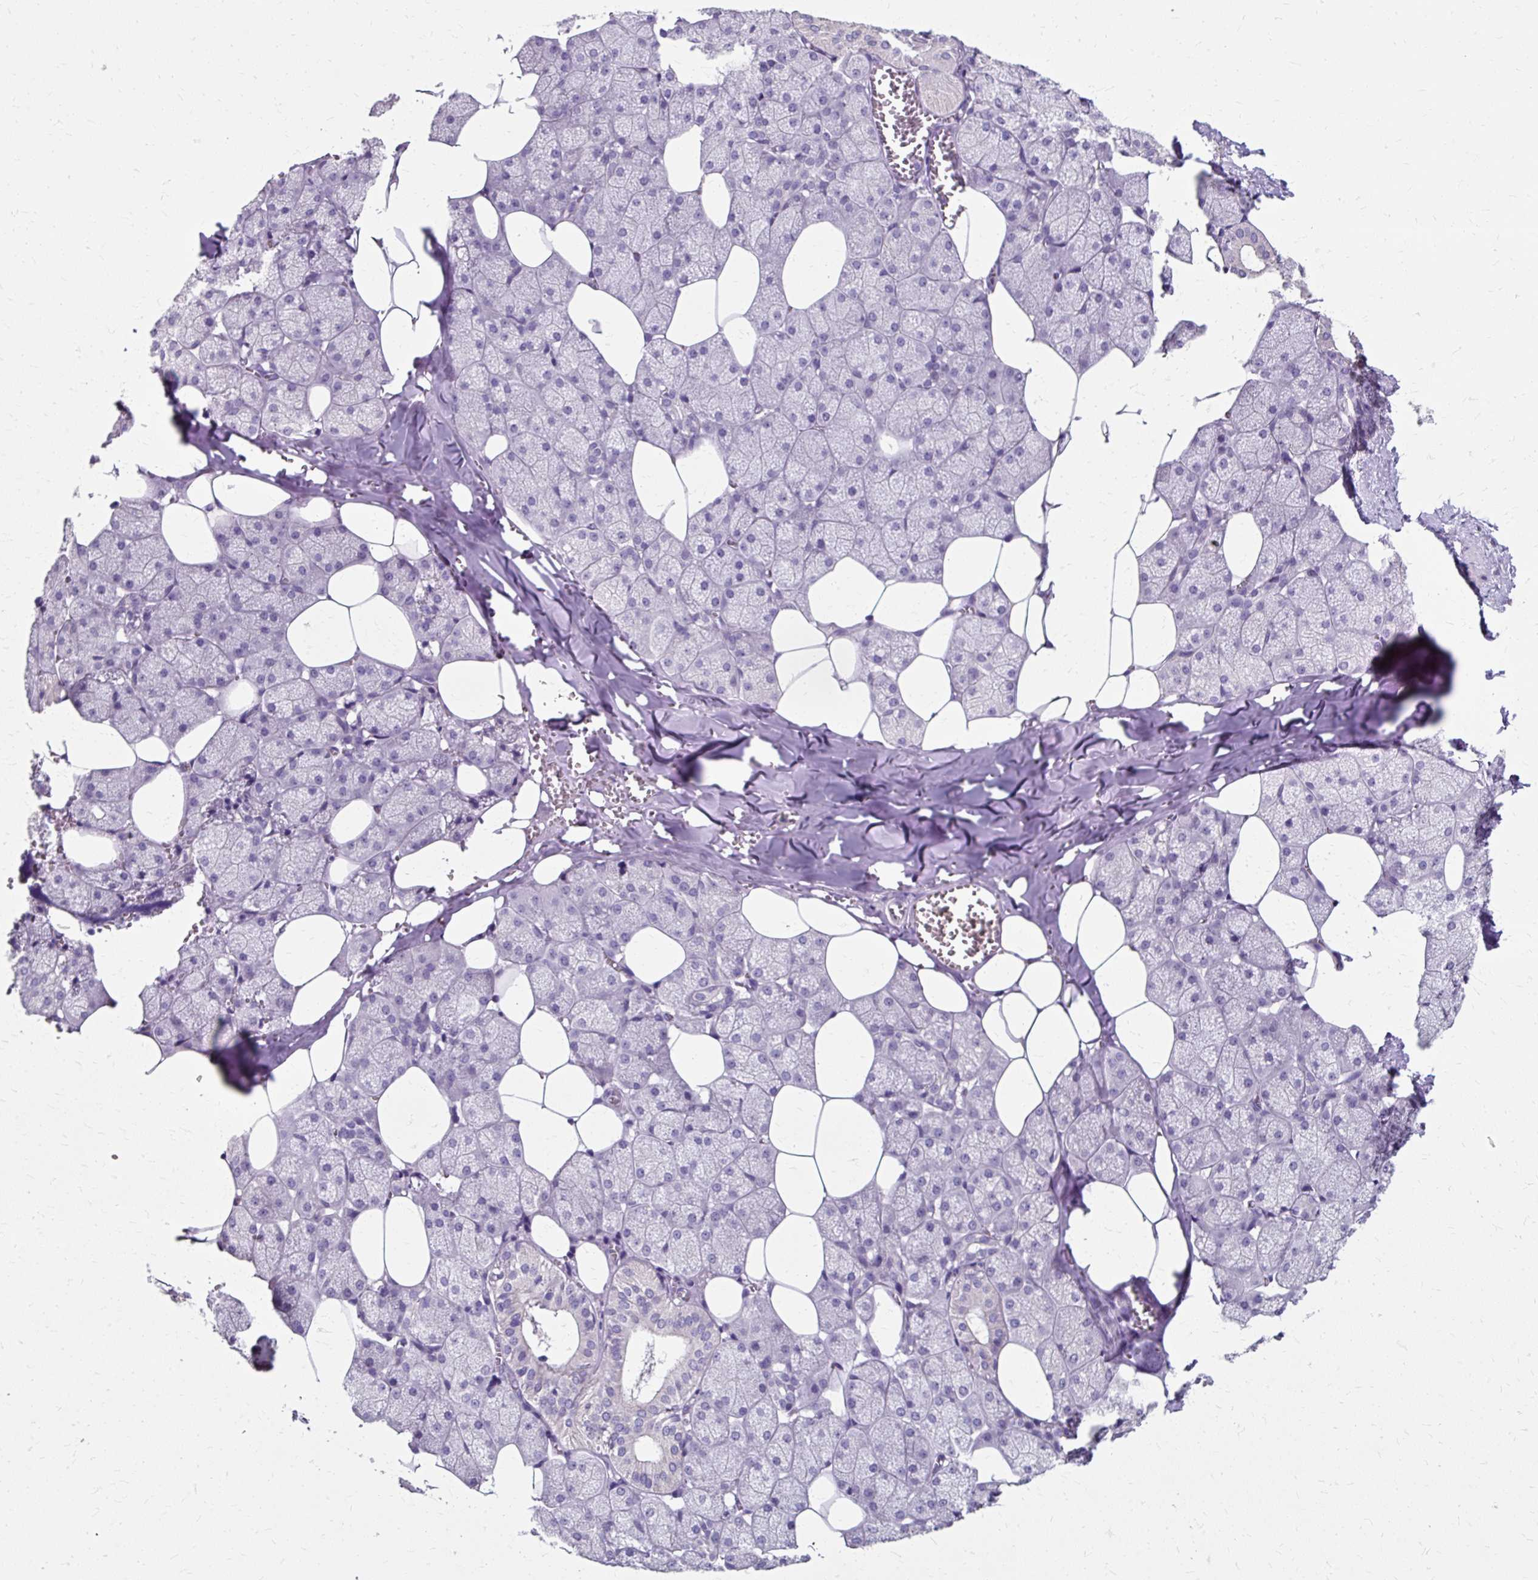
{"staining": {"intensity": "weak", "quantity": "<25%", "location": "cytoplasmic/membranous"}, "tissue": "salivary gland", "cell_type": "Glandular cells", "image_type": "normal", "snomed": [{"axis": "morphology", "description": "Normal tissue, NOS"}, {"axis": "topography", "description": "Salivary gland"}, {"axis": "topography", "description": "Peripheral nerve tissue"}], "caption": "Immunohistochemistry (IHC) of benign human salivary gland demonstrates no expression in glandular cells.", "gene": "KLHL24", "patient": {"sex": "male", "age": 38}}